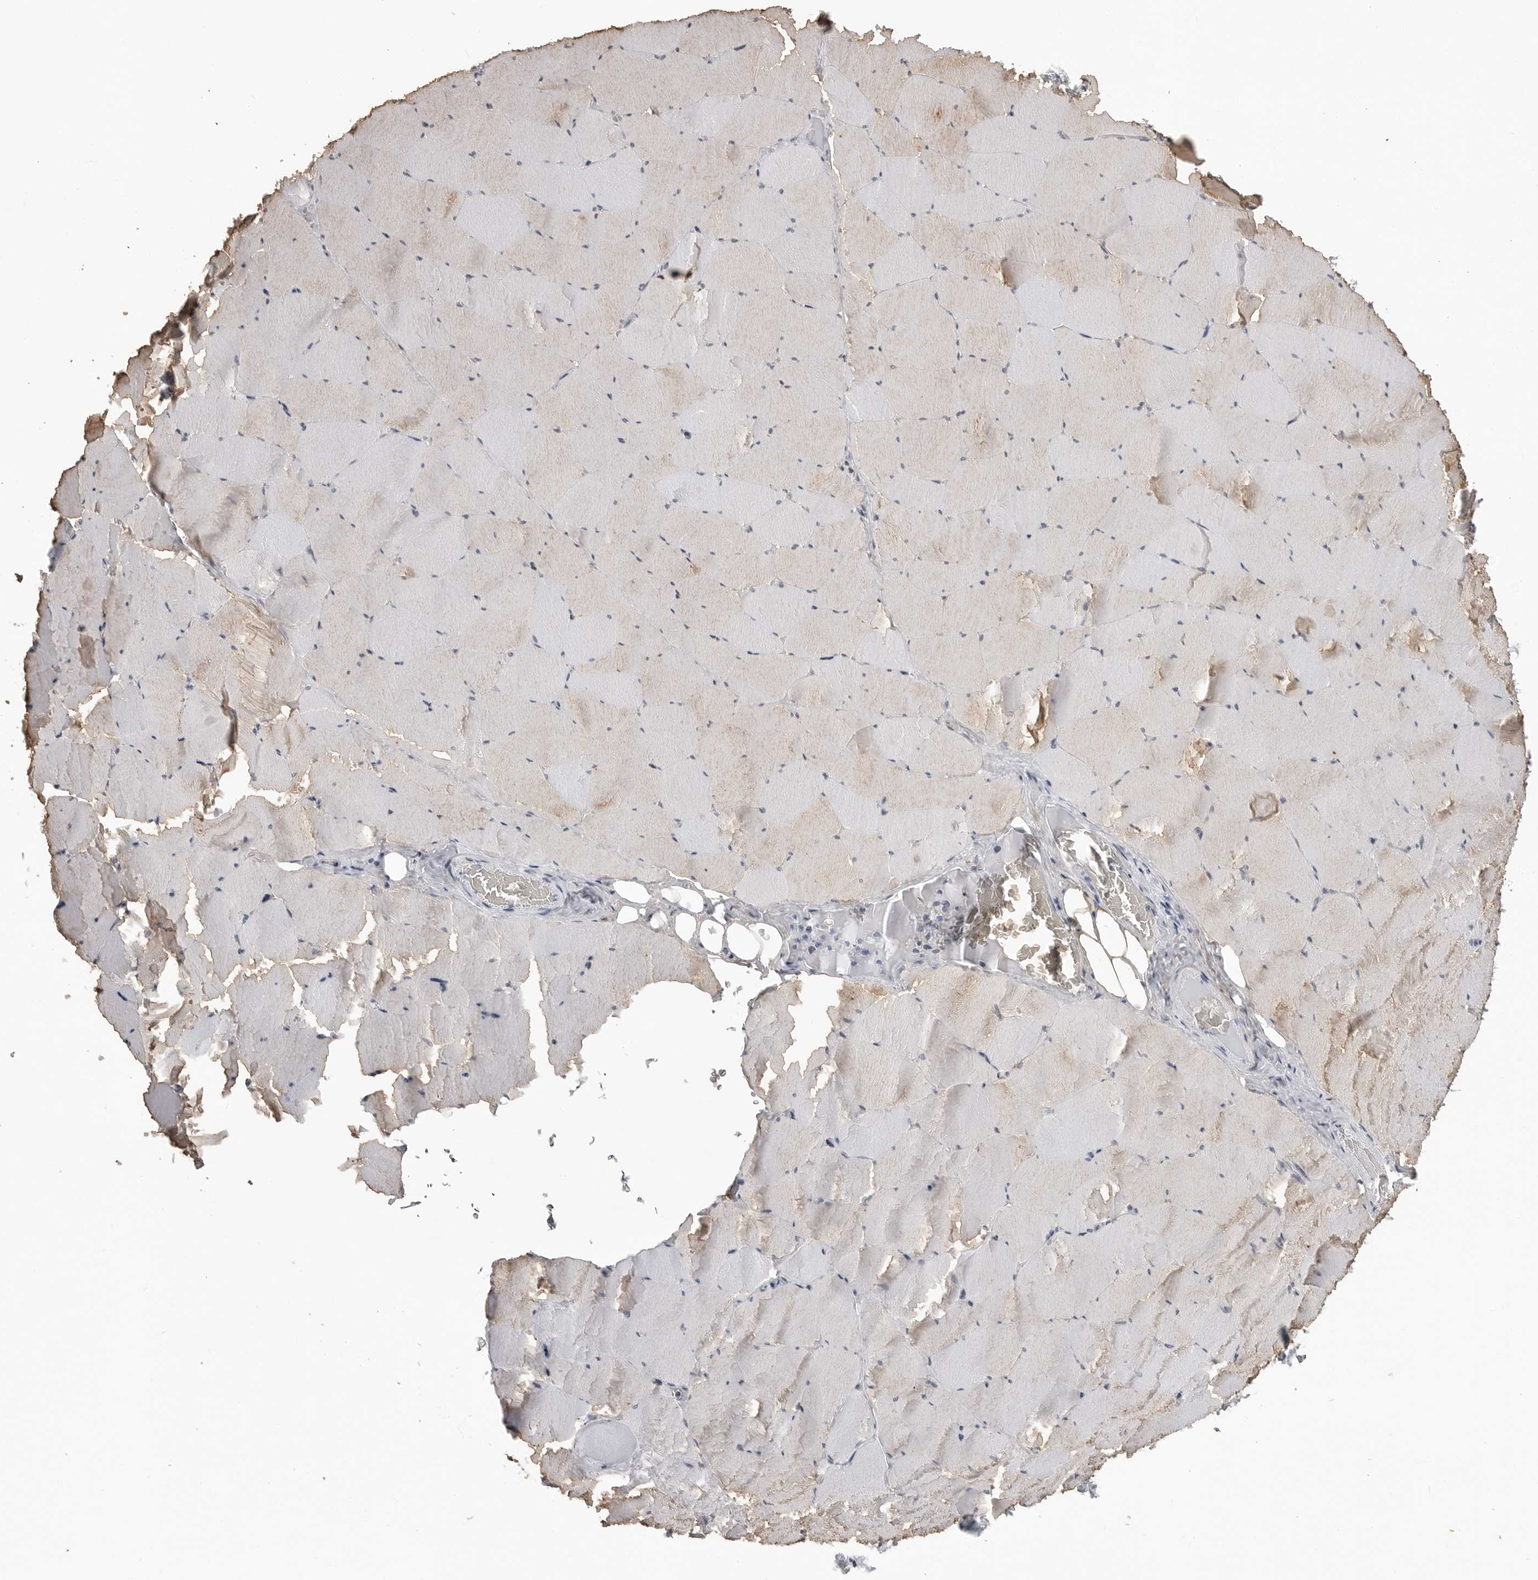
{"staining": {"intensity": "weak", "quantity": "25%-75%", "location": "cytoplasmic/membranous"}, "tissue": "skeletal muscle", "cell_type": "Myocytes", "image_type": "normal", "snomed": [{"axis": "morphology", "description": "Normal tissue, NOS"}, {"axis": "topography", "description": "Skeletal muscle"}], "caption": "Immunohistochemistry of benign skeletal muscle exhibits low levels of weak cytoplasmic/membranous expression in about 25%-75% of myocytes. (brown staining indicates protein expression, while blue staining denotes nuclei).", "gene": "RRM1", "patient": {"sex": "male", "age": 62}}